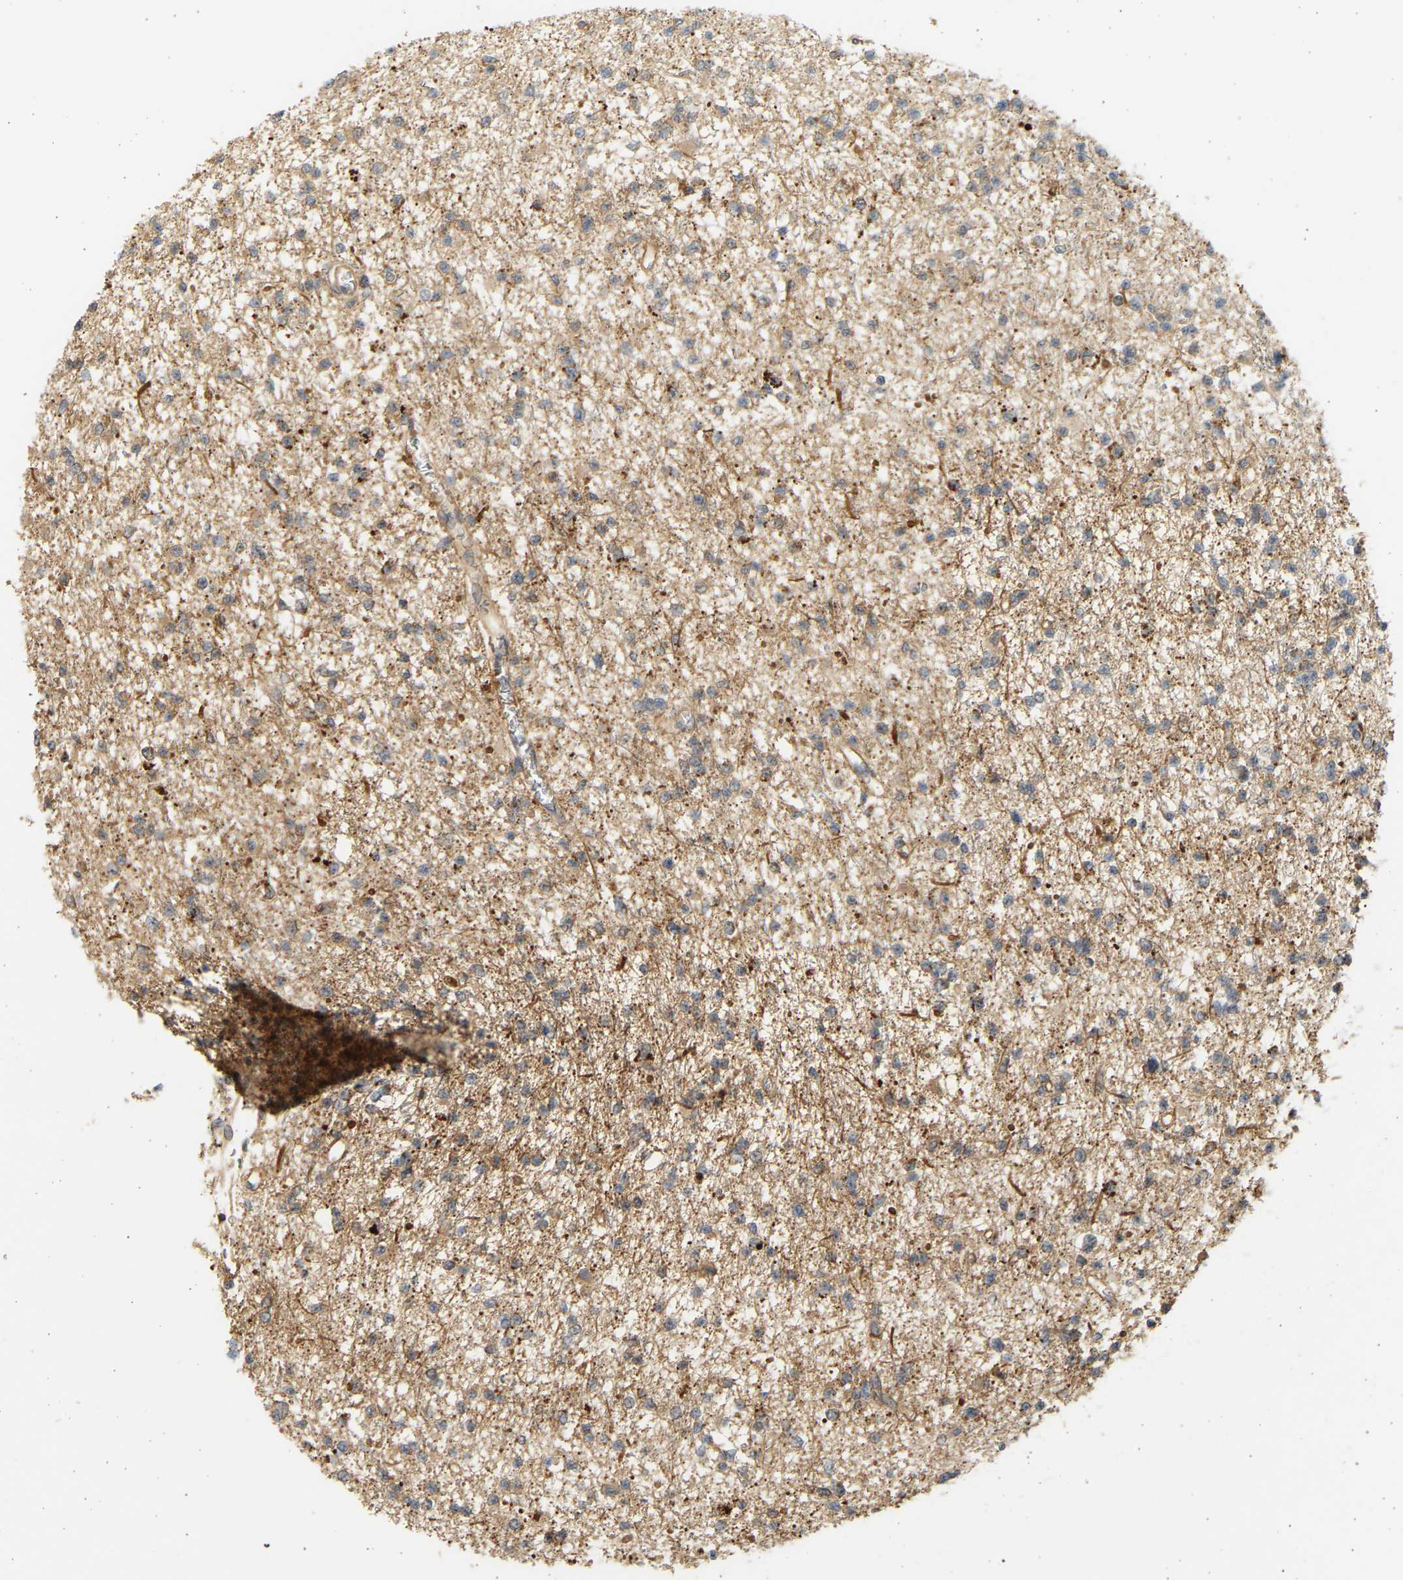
{"staining": {"intensity": "moderate", "quantity": ">75%", "location": "cytoplasmic/membranous"}, "tissue": "glioma", "cell_type": "Tumor cells", "image_type": "cancer", "snomed": [{"axis": "morphology", "description": "Glioma, malignant, Low grade"}, {"axis": "topography", "description": "Brain"}], "caption": "IHC photomicrograph of neoplastic tissue: human glioma stained using immunohistochemistry exhibits medium levels of moderate protein expression localized specifically in the cytoplasmic/membranous of tumor cells, appearing as a cytoplasmic/membranous brown color.", "gene": "B4GALT6", "patient": {"sex": "female", "age": 22}}